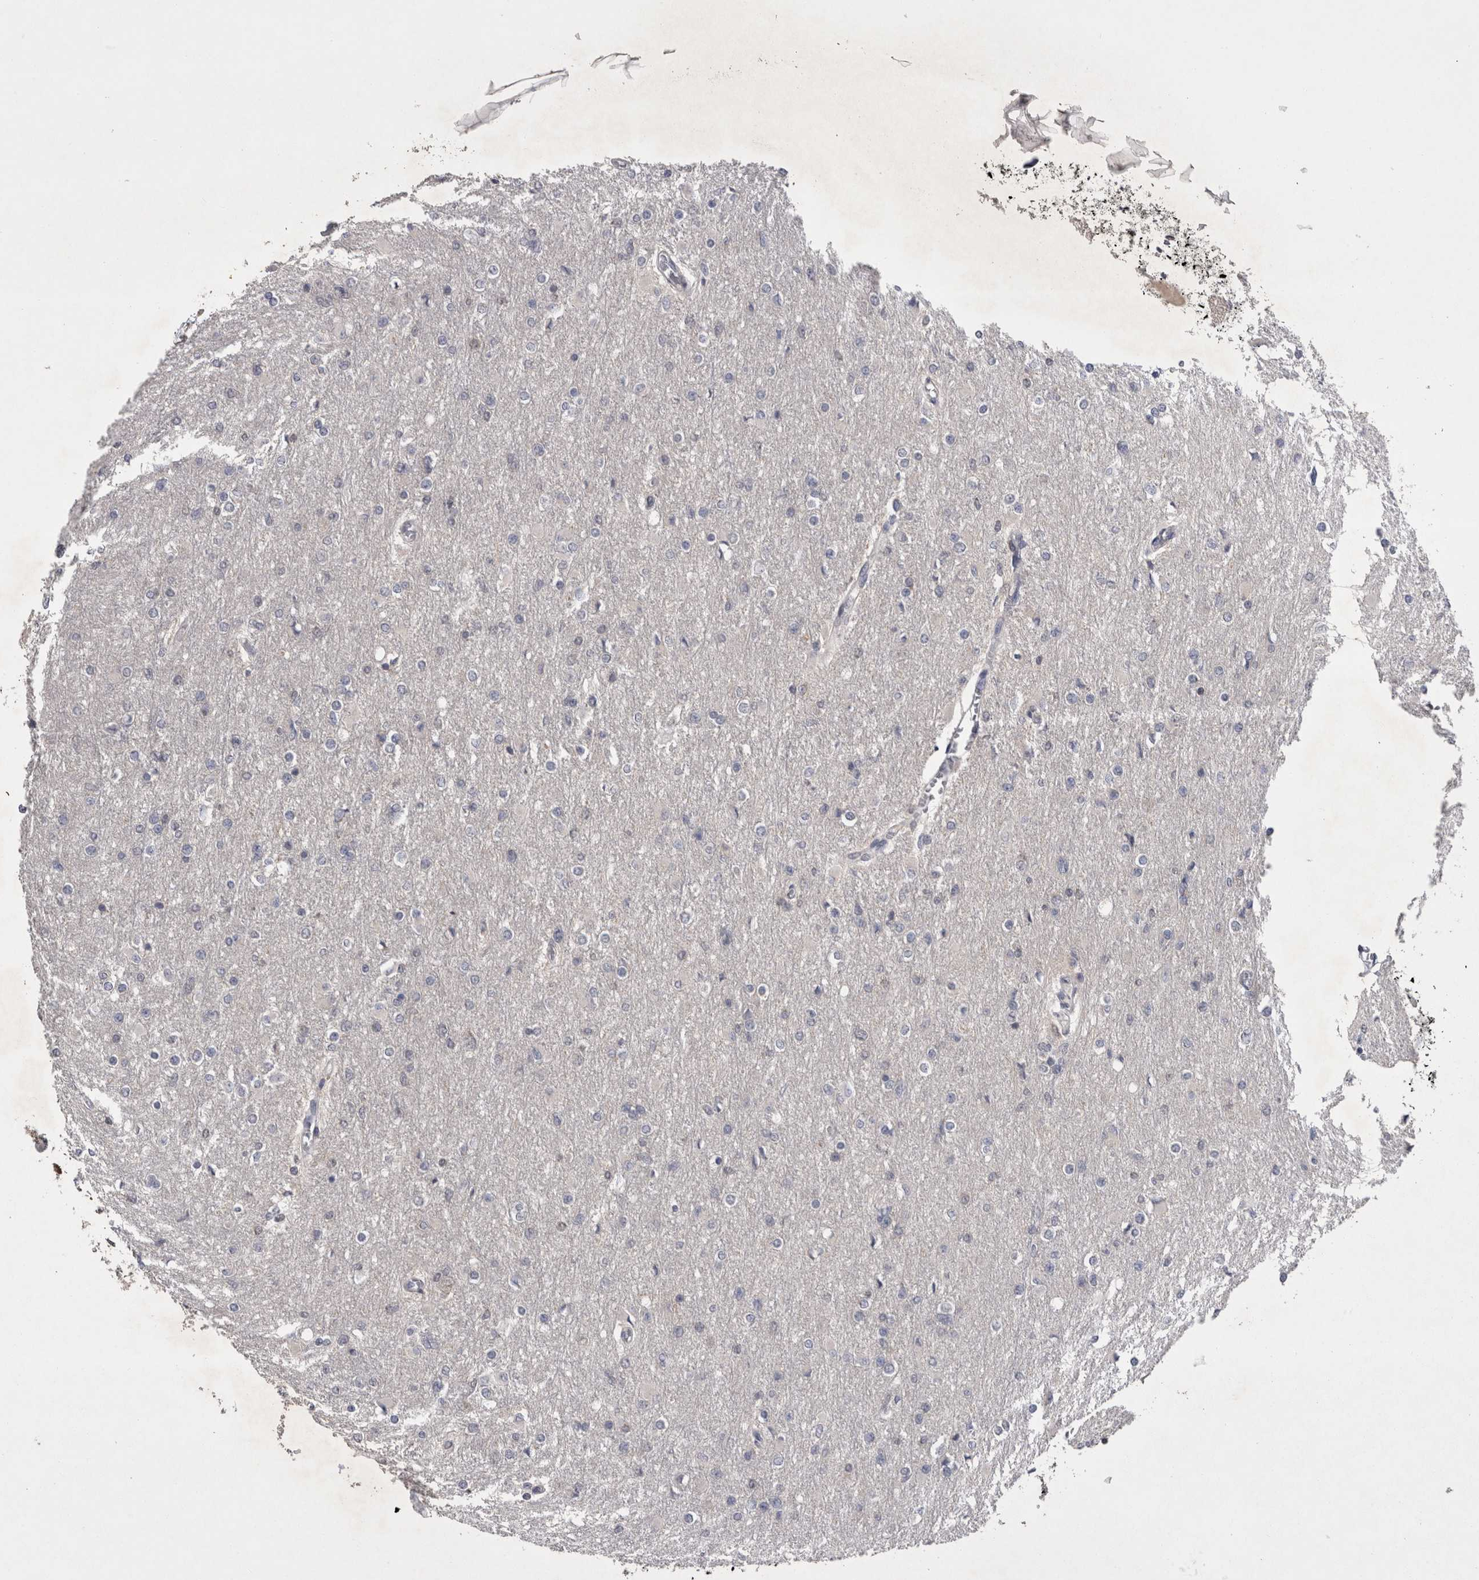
{"staining": {"intensity": "negative", "quantity": "none", "location": "none"}, "tissue": "glioma", "cell_type": "Tumor cells", "image_type": "cancer", "snomed": [{"axis": "morphology", "description": "Glioma, malignant, High grade"}, {"axis": "topography", "description": "Cerebral cortex"}], "caption": "An immunohistochemistry image of high-grade glioma (malignant) is shown. There is no staining in tumor cells of high-grade glioma (malignant). (Brightfield microscopy of DAB (3,3'-diaminobenzidine) immunohistochemistry at high magnification).", "gene": "NFATC2", "patient": {"sex": "female", "age": 36}}